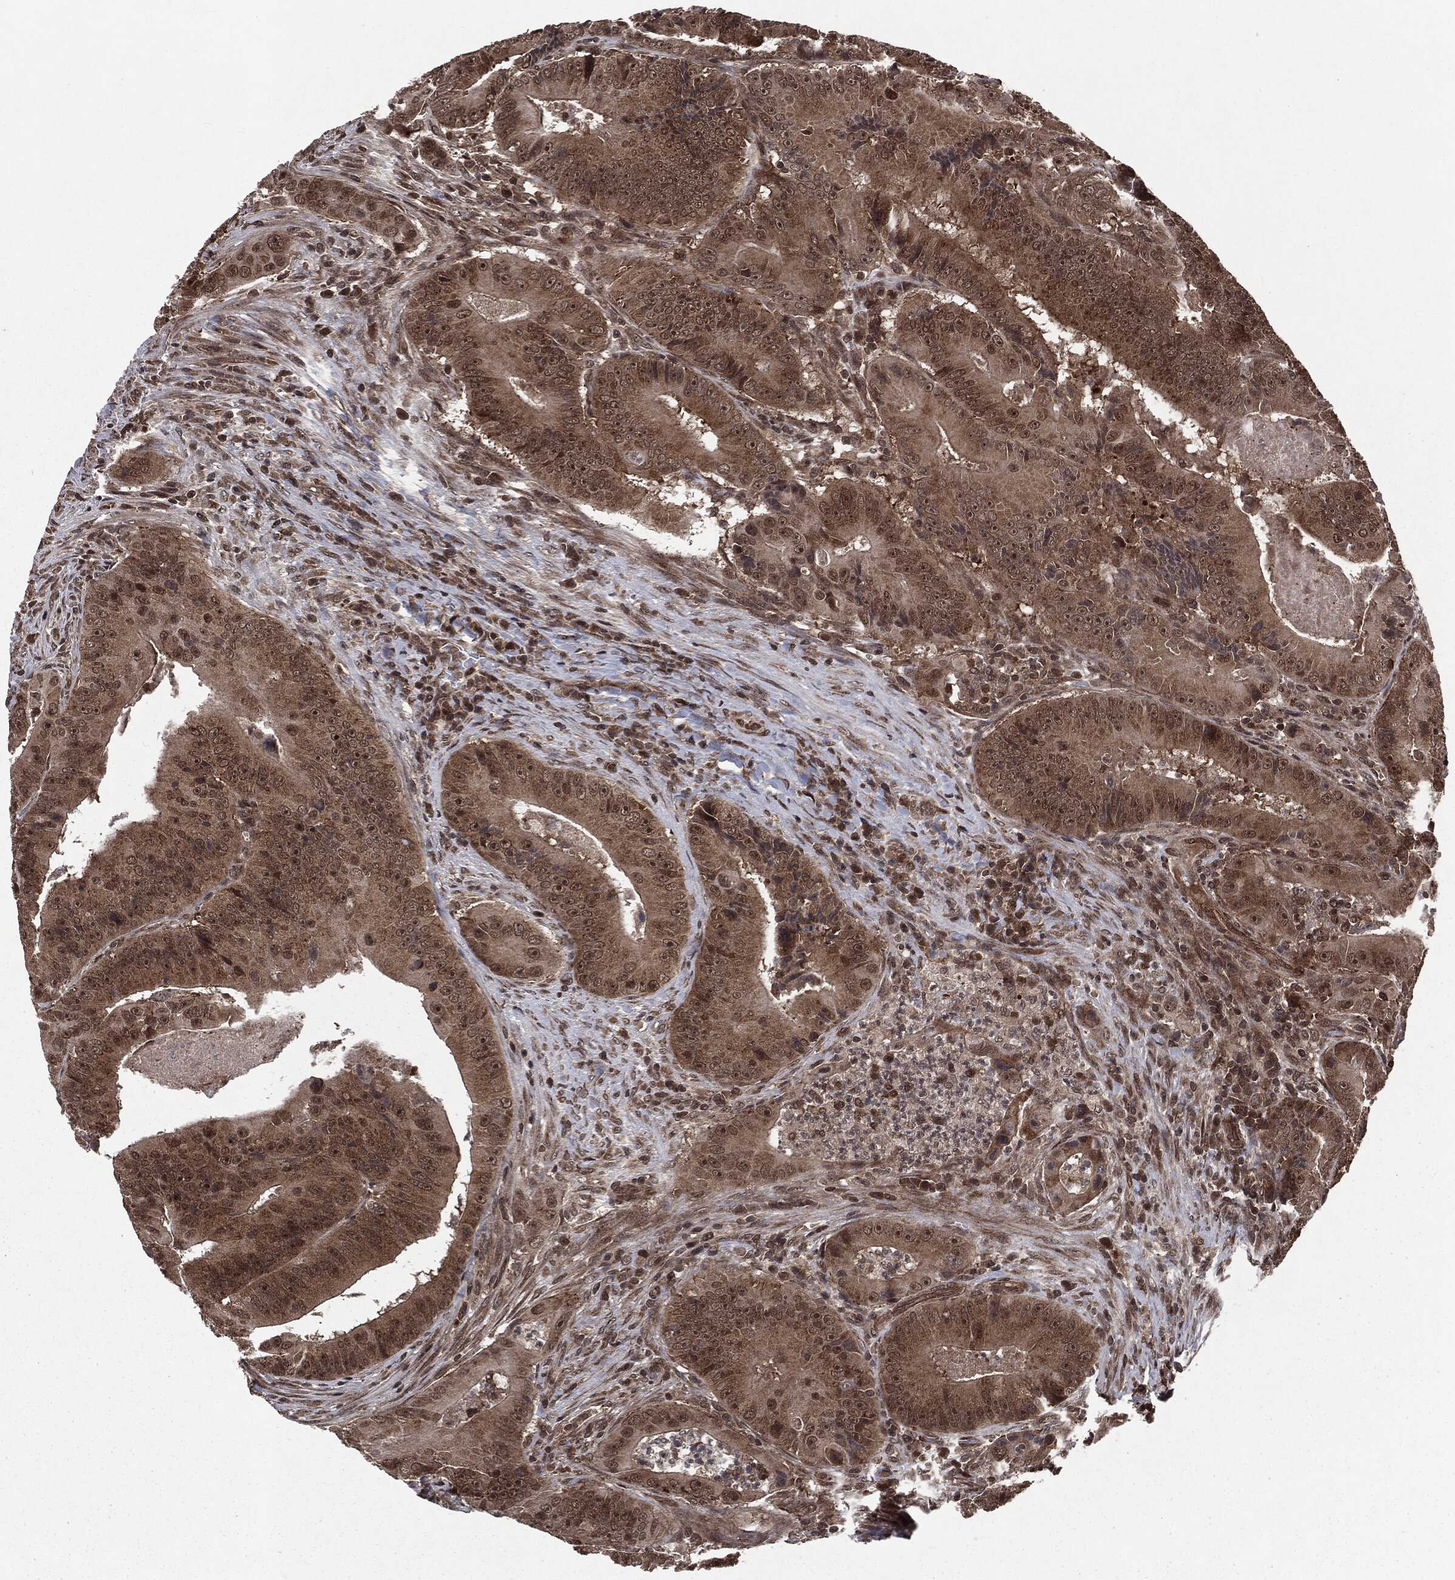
{"staining": {"intensity": "moderate", "quantity": "25%-75%", "location": "cytoplasmic/membranous,nuclear"}, "tissue": "colorectal cancer", "cell_type": "Tumor cells", "image_type": "cancer", "snomed": [{"axis": "morphology", "description": "Adenocarcinoma, NOS"}, {"axis": "topography", "description": "Colon"}], "caption": "High-magnification brightfield microscopy of colorectal cancer stained with DAB (brown) and counterstained with hematoxylin (blue). tumor cells exhibit moderate cytoplasmic/membranous and nuclear expression is seen in approximately25%-75% of cells. The staining is performed using DAB (3,3'-diaminobenzidine) brown chromogen to label protein expression. The nuclei are counter-stained blue using hematoxylin.", "gene": "STAU2", "patient": {"sex": "female", "age": 86}}